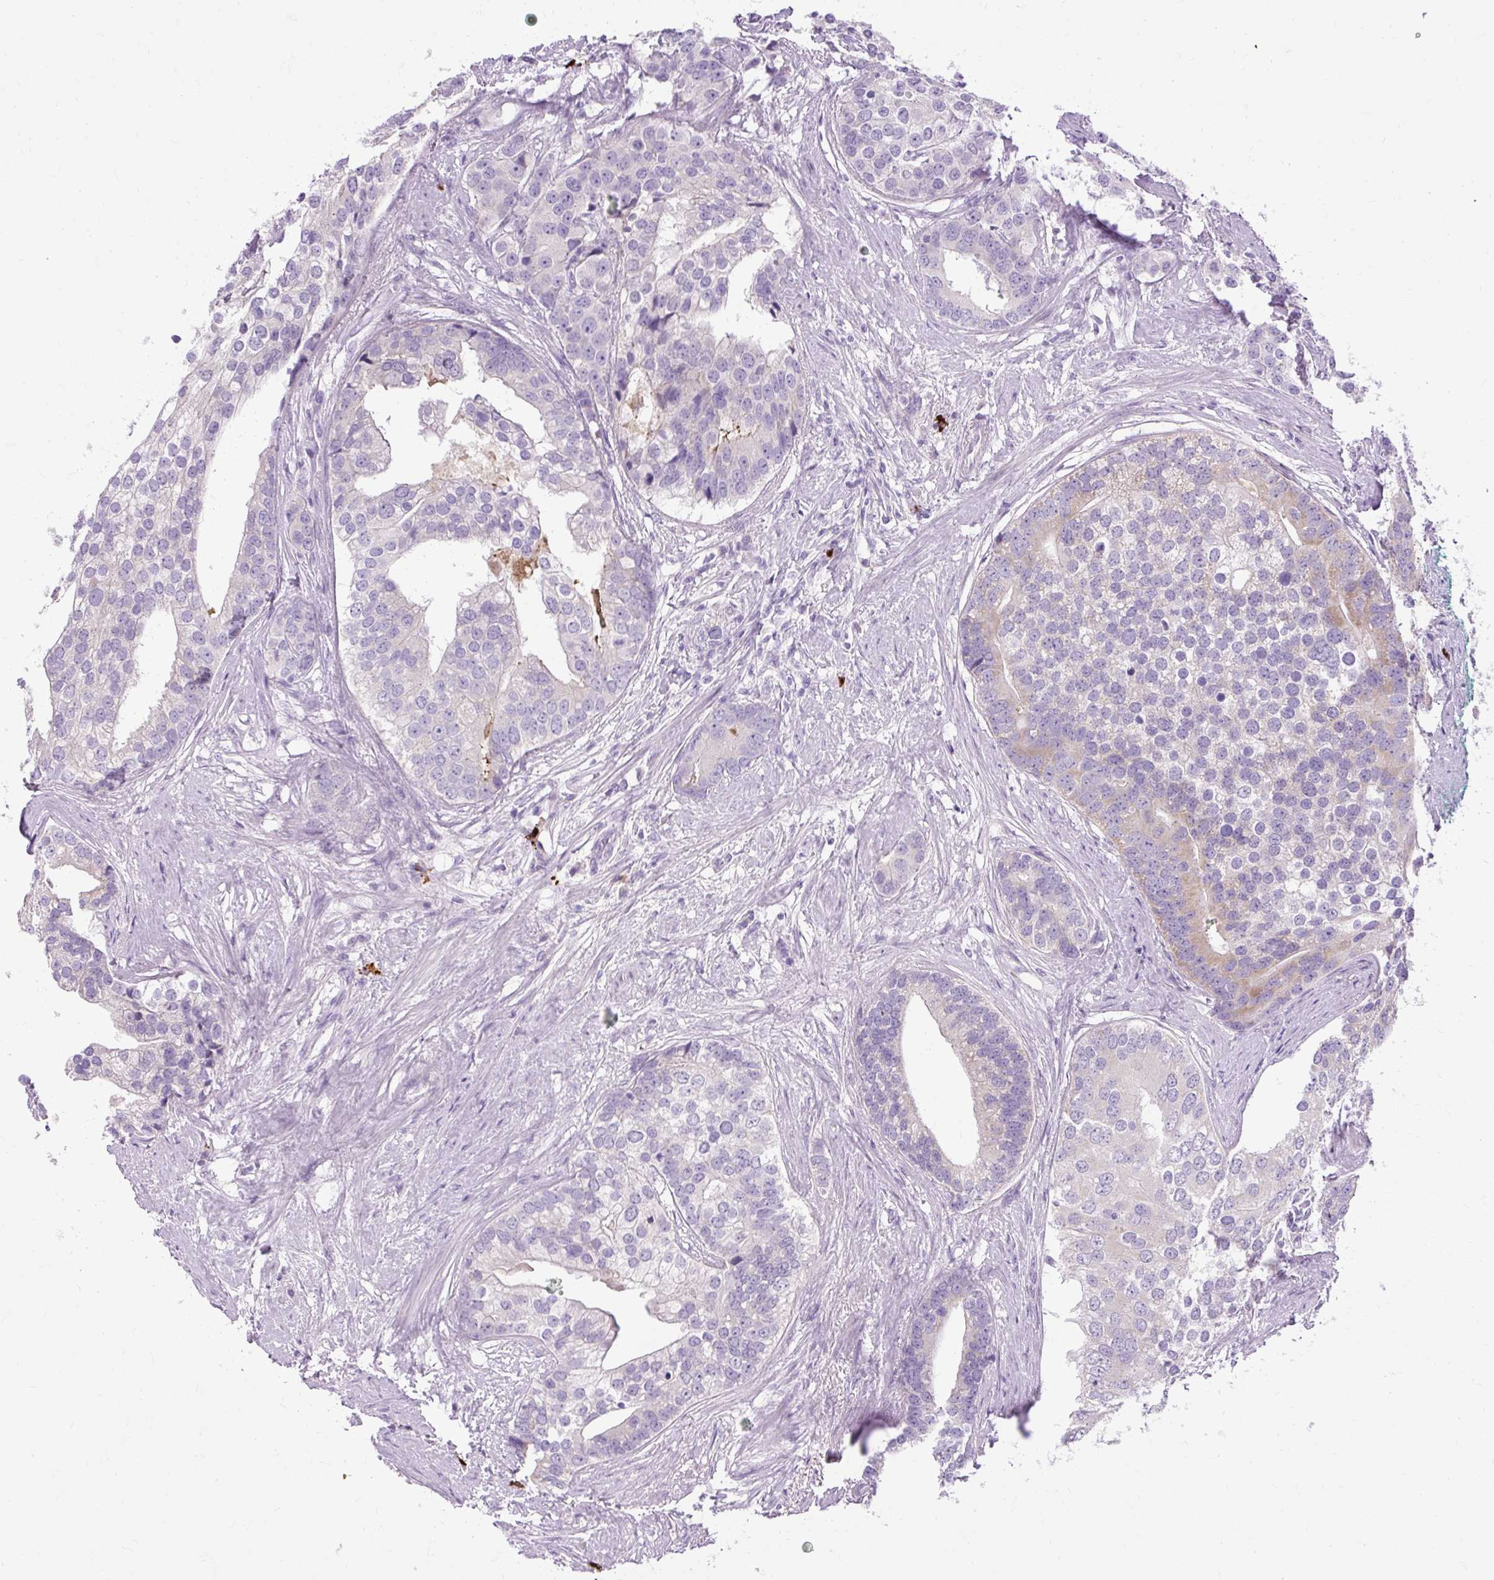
{"staining": {"intensity": "weak", "quantity": "<25%", "location": "cytoplasmic/membranous"}, "tissue": "prostate cancer", "cell_type": "Tumor cells", "image_type": "cancer", "snomed": [{"axis": "morphology", "description": "Adenocarcinoma, High grade"}, {"axis": "topography", "description": "Prostate"}], "caption": "Protein analysis of adenocarcinoma (high-grade) (prostate) displays no significant staining in tumor cells.", "gene": "ARRDC2", "patient": {"sex": "male", "age": 62}}